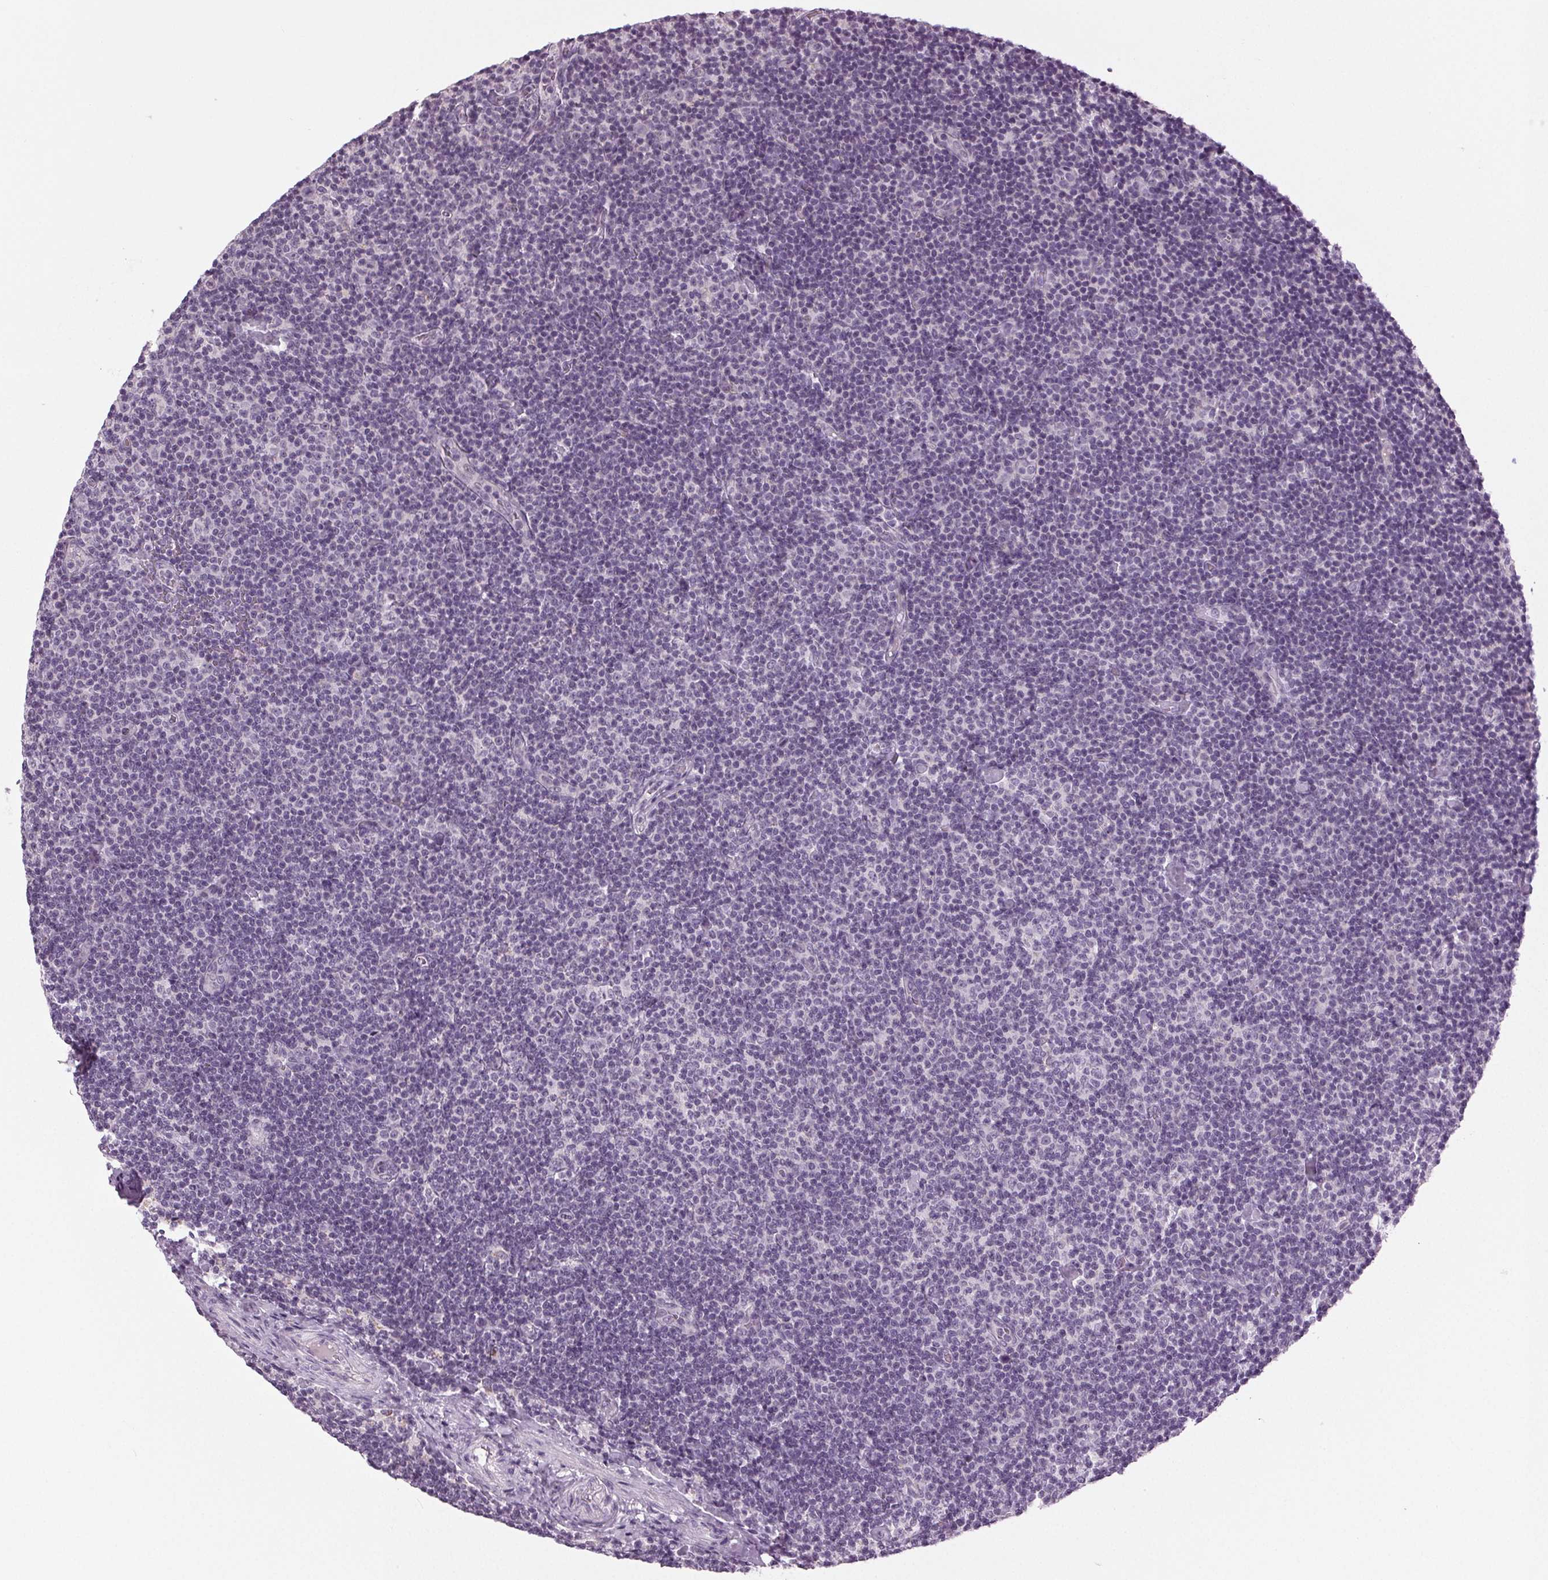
{"staining": {"intensity": "negative", "quantity": "none", "location": "none"}, "tissue": "lymphoma", "cell_type": "Tumor cells", "image_type": "cancer", "snomed": [{"axis": "morphology", "description": "Malignant lymphoma, non-Hodgkin's type, Low grade"}, {"axis": "topography", "description": "Lymph node"}], "caption": "The micrograph reveals no significant expression in tumor cells of malignant lymphoma, non-Hodgkin's type (low-grade).", "gene": "DNAH12", "patient": {"sex": "male", "age": 81}}